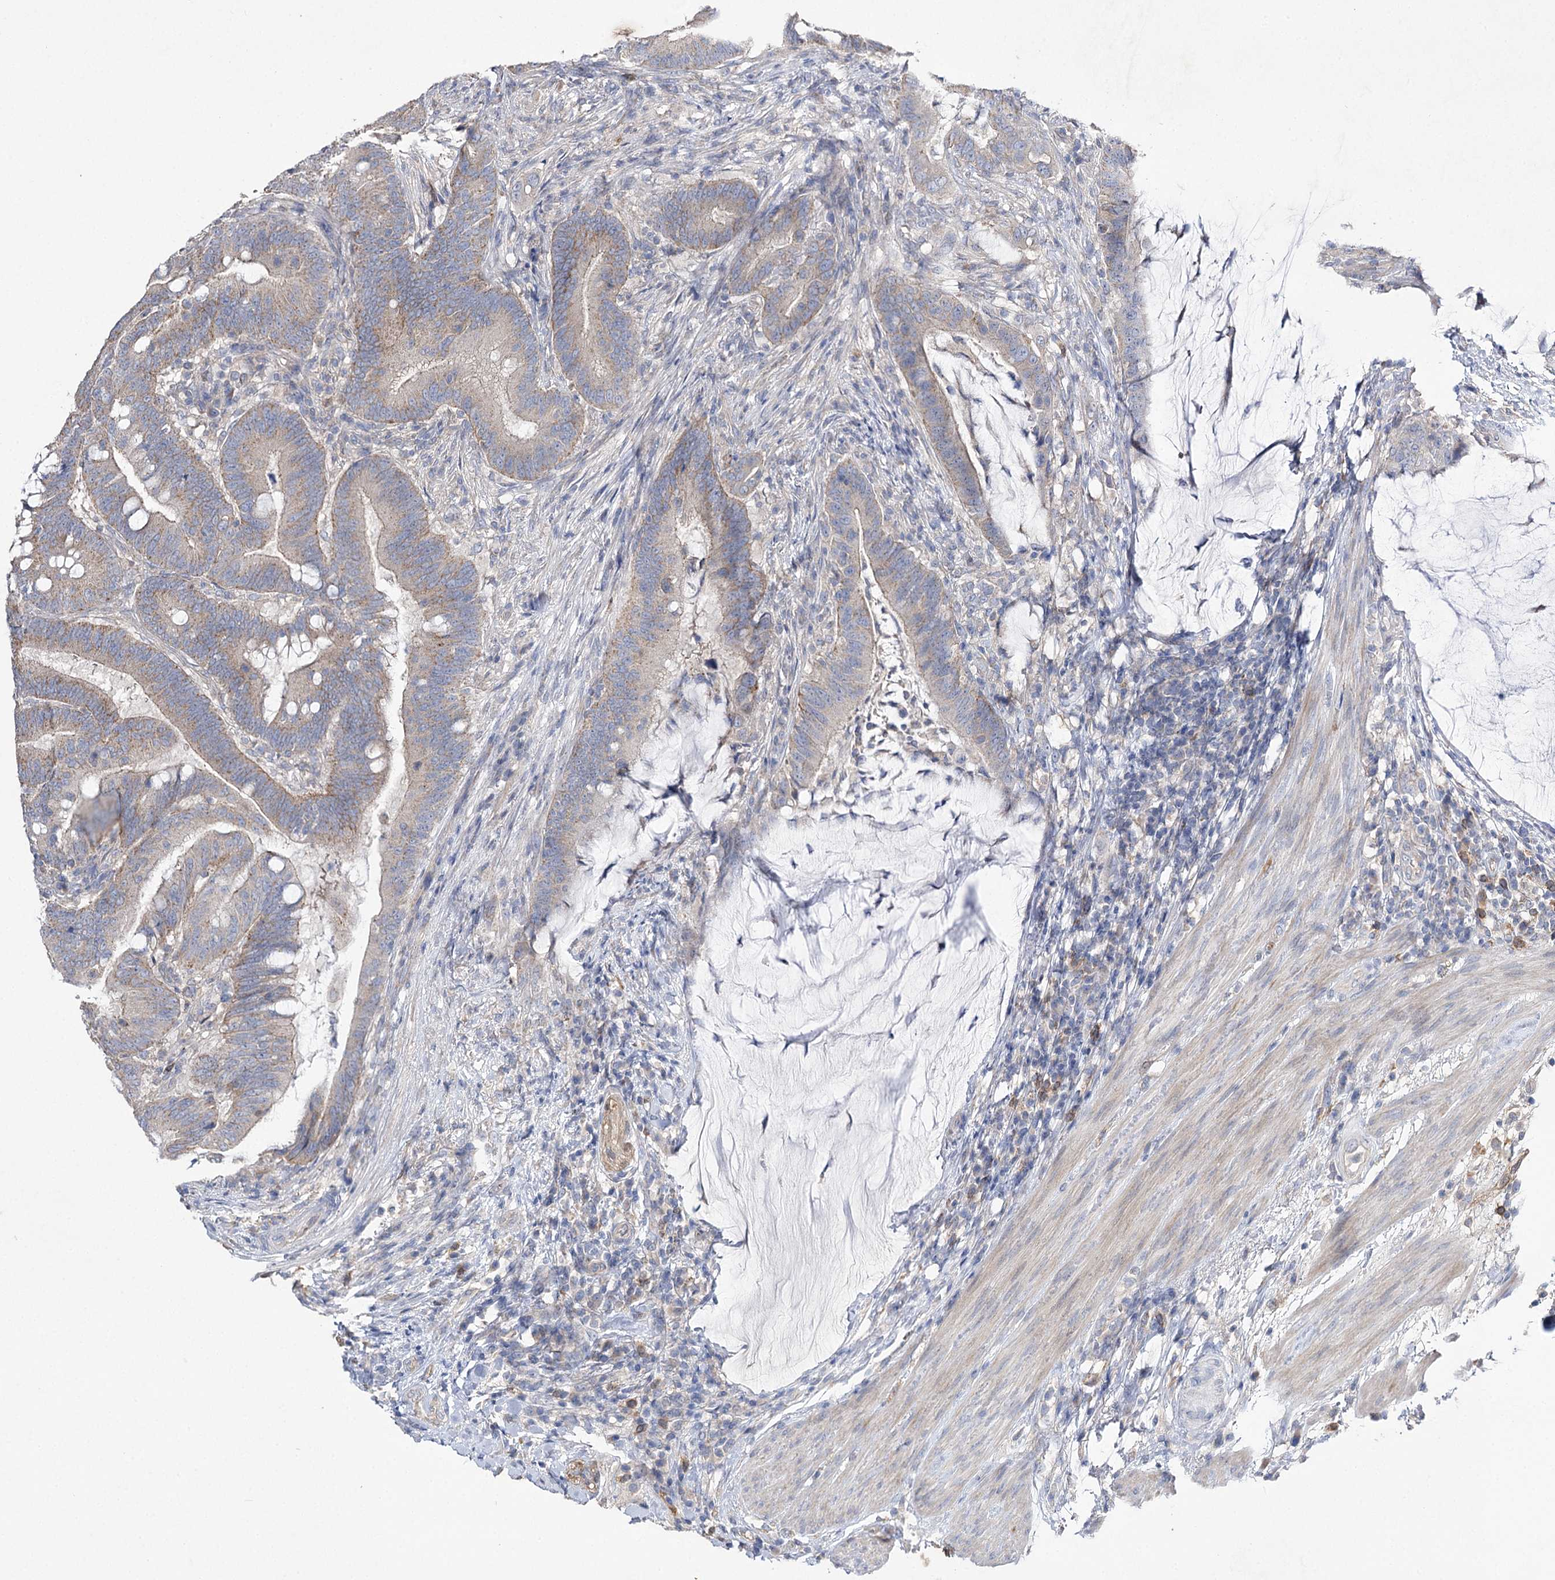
{"staining": {"intensity": "weak", "quantity": ">75%", "location": "cytoplasmic/membranous"}, "tissue": "colorectal cancer", "cell_type": "Tumor cells", "image_type": "cancer", "snomed": [{"axis": "morphology", "description": "Adenocarcinoma, NOS"}, {"axis": "topography", "description": "Colon"}], "caption": "About >75% of tumor cells in human colorectal cancer (adenocarcinoma) exhibit weak cytoplasmic/membranous protein staining as visualized by brown immunohistochemical staining.", "gene": "AURKC", "patient": {"sex": "female", "age": 66}}